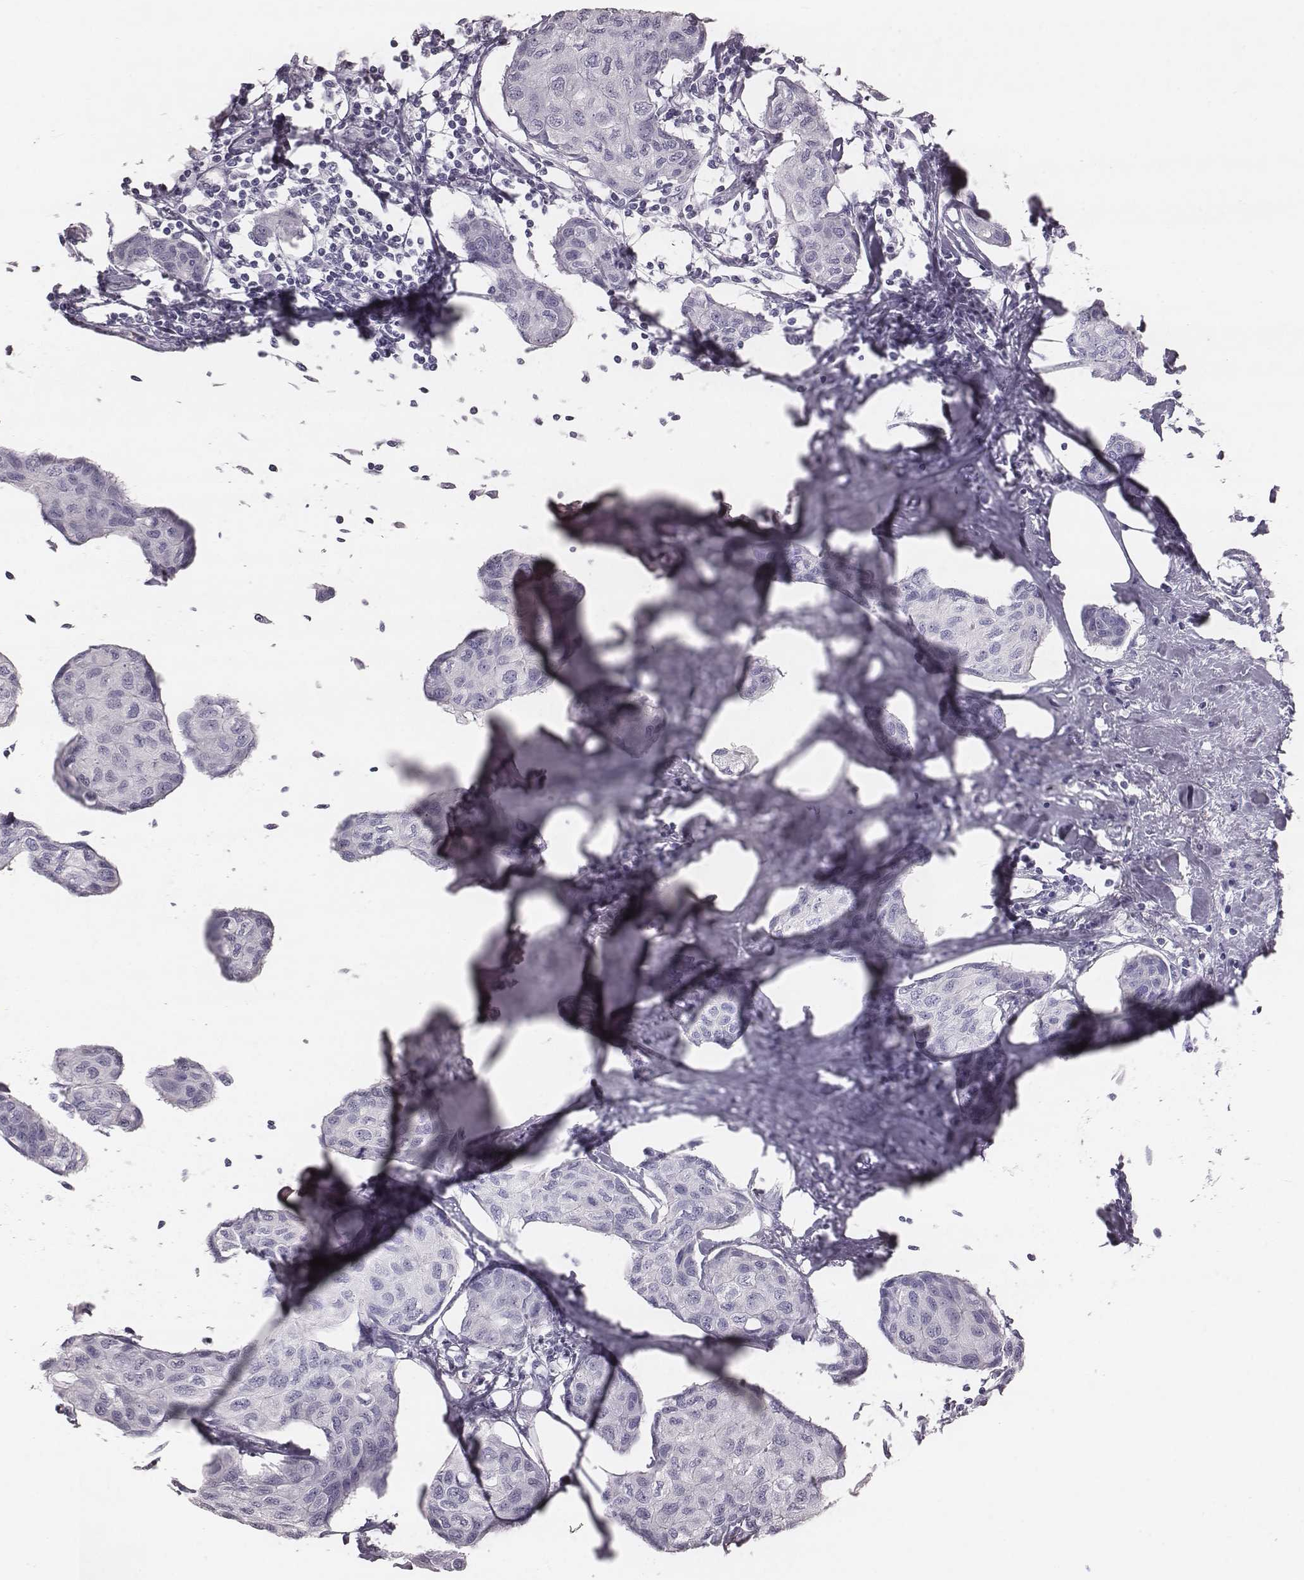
{"staining": {"intensity": "negative", "quantity": "none", "location": "none"}, "tissue": "breast cancer", "cell_type": "Tumor cells", "image_type": "cancer", "snomed": [{"axis": "morphology", "description": "Duct carcinoma"}, {"axis": "topography", "description": "Breast"}], "caption": "IHC micrograph of breast cancer (invasive ductal carcinoma) stained for a protein (brown), which reveals no staining in tumor cells.", "gene": "KRT74", "patient": {"sex": "female", "age": 80}}